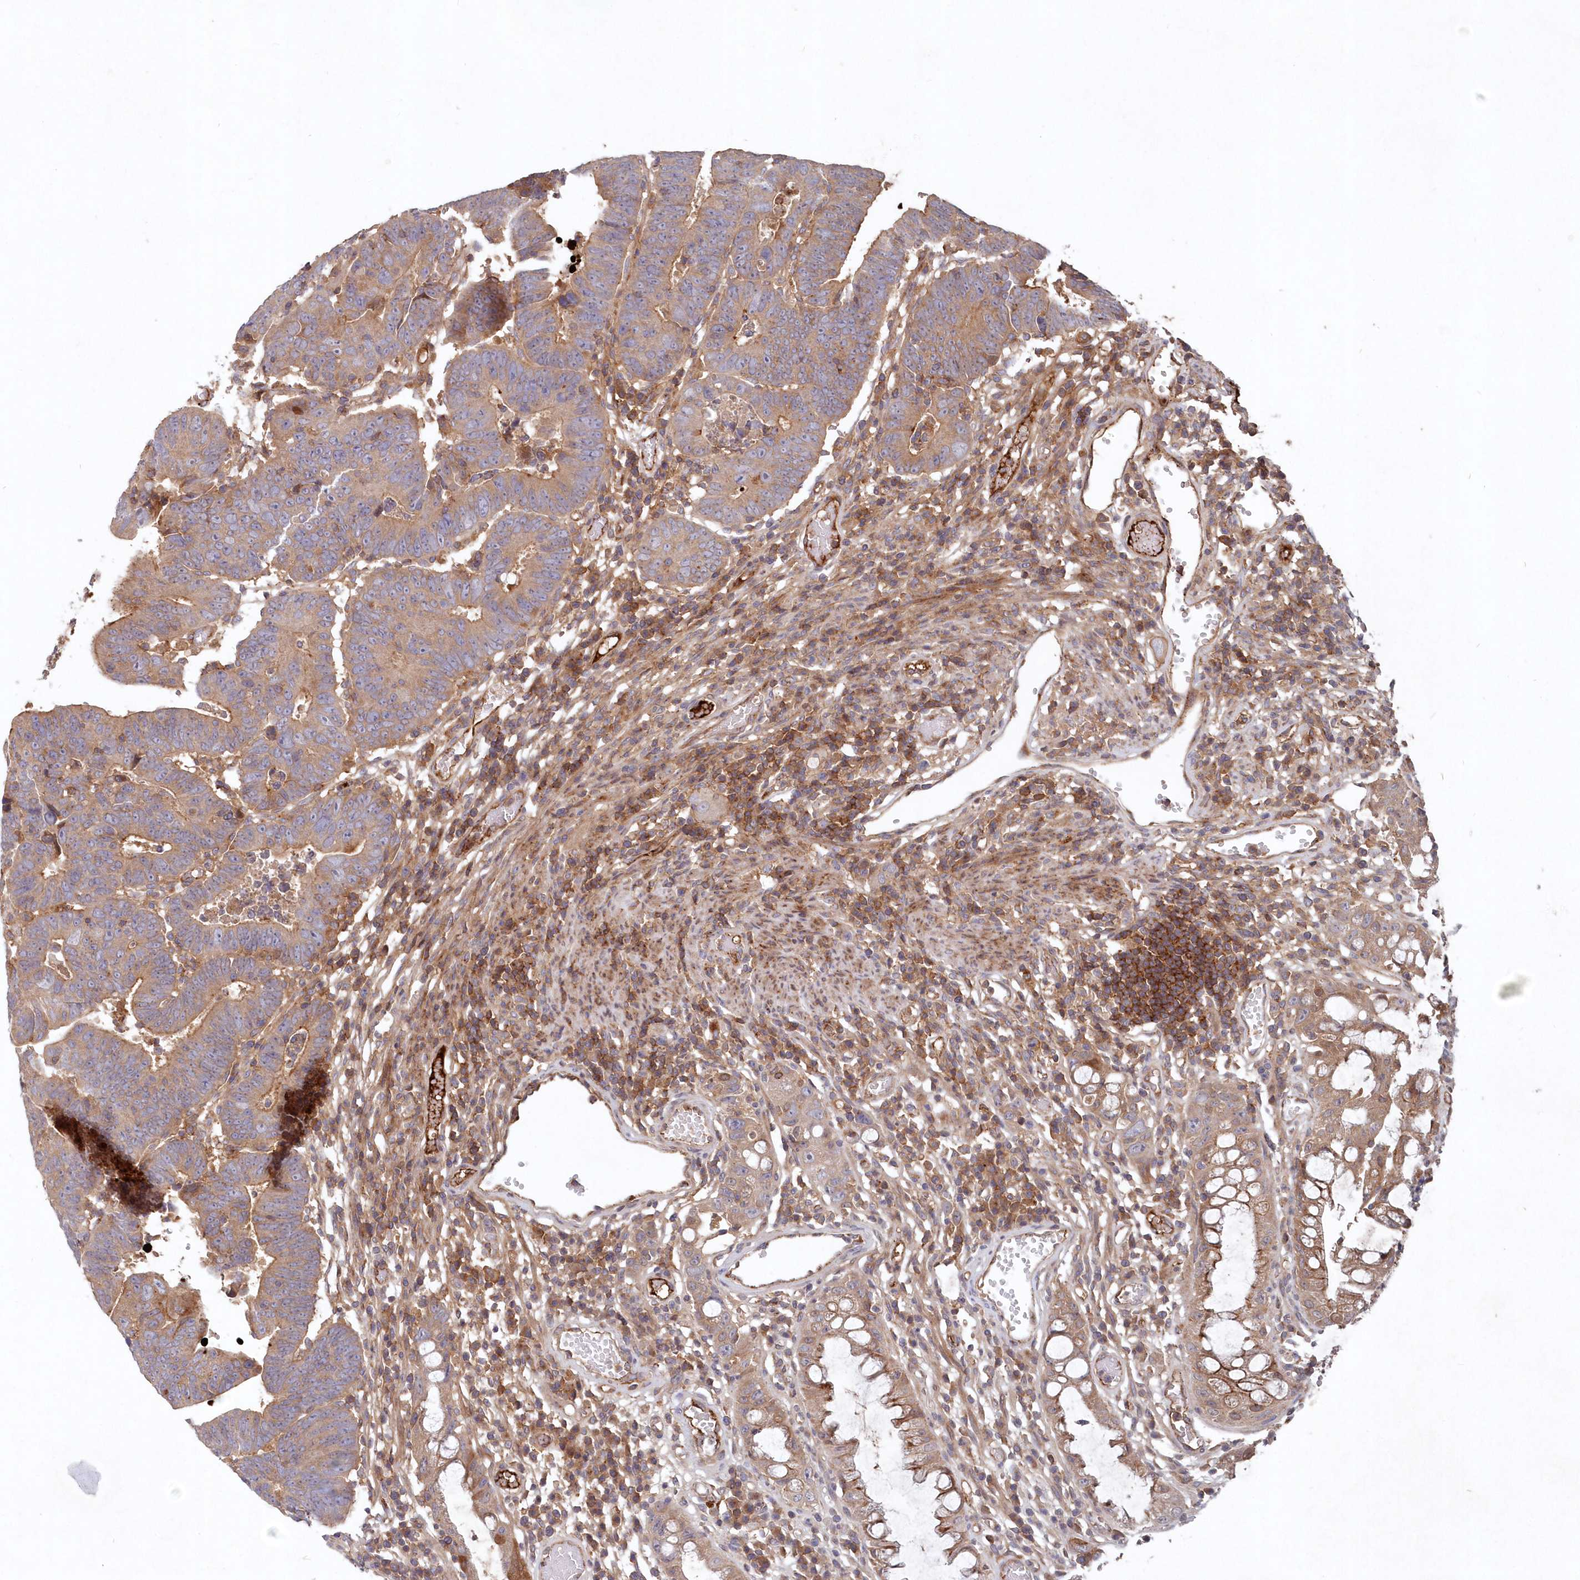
{"staining": {"intensity": "moderate", "quantity": ">75%", "location": "cytoplasmic/membranous"}, "tissue": "colorectal cancer", "cell_type": "Tumor cells", "image_type": "cancer", "snomed": [{"axis": "morphology", "description": "Adenocarcinoma, NOS"}, {"axis": "topography", "description": "Rectum"}], "caption": "High-power microscopy captured an immunohistochemistry photomicrograph of colorectal adenocarcinoma, revealing moderate cytoplasmic/membranous expression in approximately >75% of tumor cells.", "gene": "ABHD14B", "patient": {"sex": "female", "age": 65}}